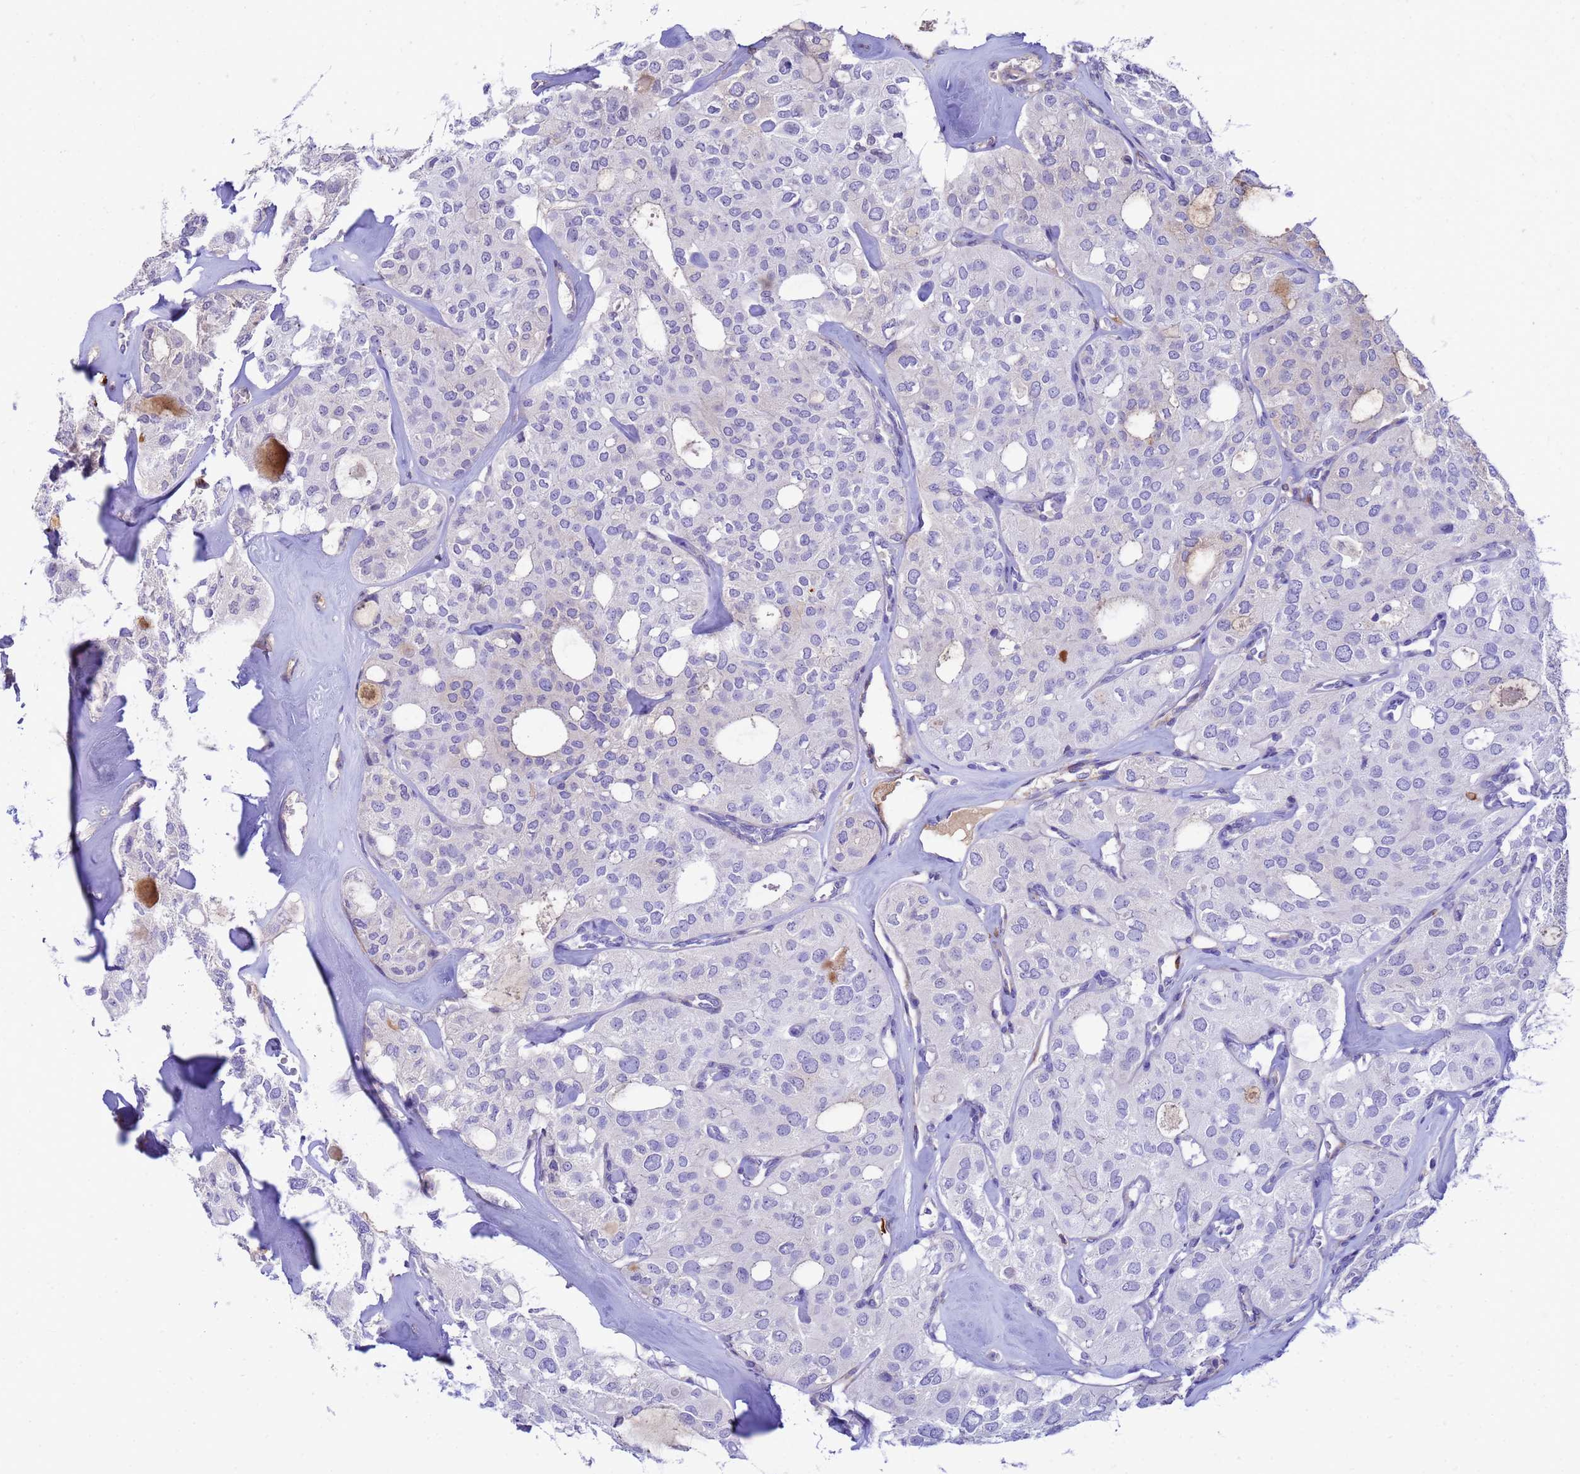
{"staining": {"intensity": "negative", "quantity": "none", "location": "none"}, "tissue": "thyroid cancer", "cell_type": "Tumor cells", "image_type": "cancer", "snomed": [{"axis": "morphology", "description": "Follicular adenoma carcinoma, NOS"}, {"axis": "topography", "description": "Thyroid gland"}], "caption": "An immunohistochemistry (IHC) histopathology image of thyroid cancer is shown. There is no staining in tumor cells of thyroid cancer.", "gene": "ORM1", "patient": {"sex": "male", "age": 75}}